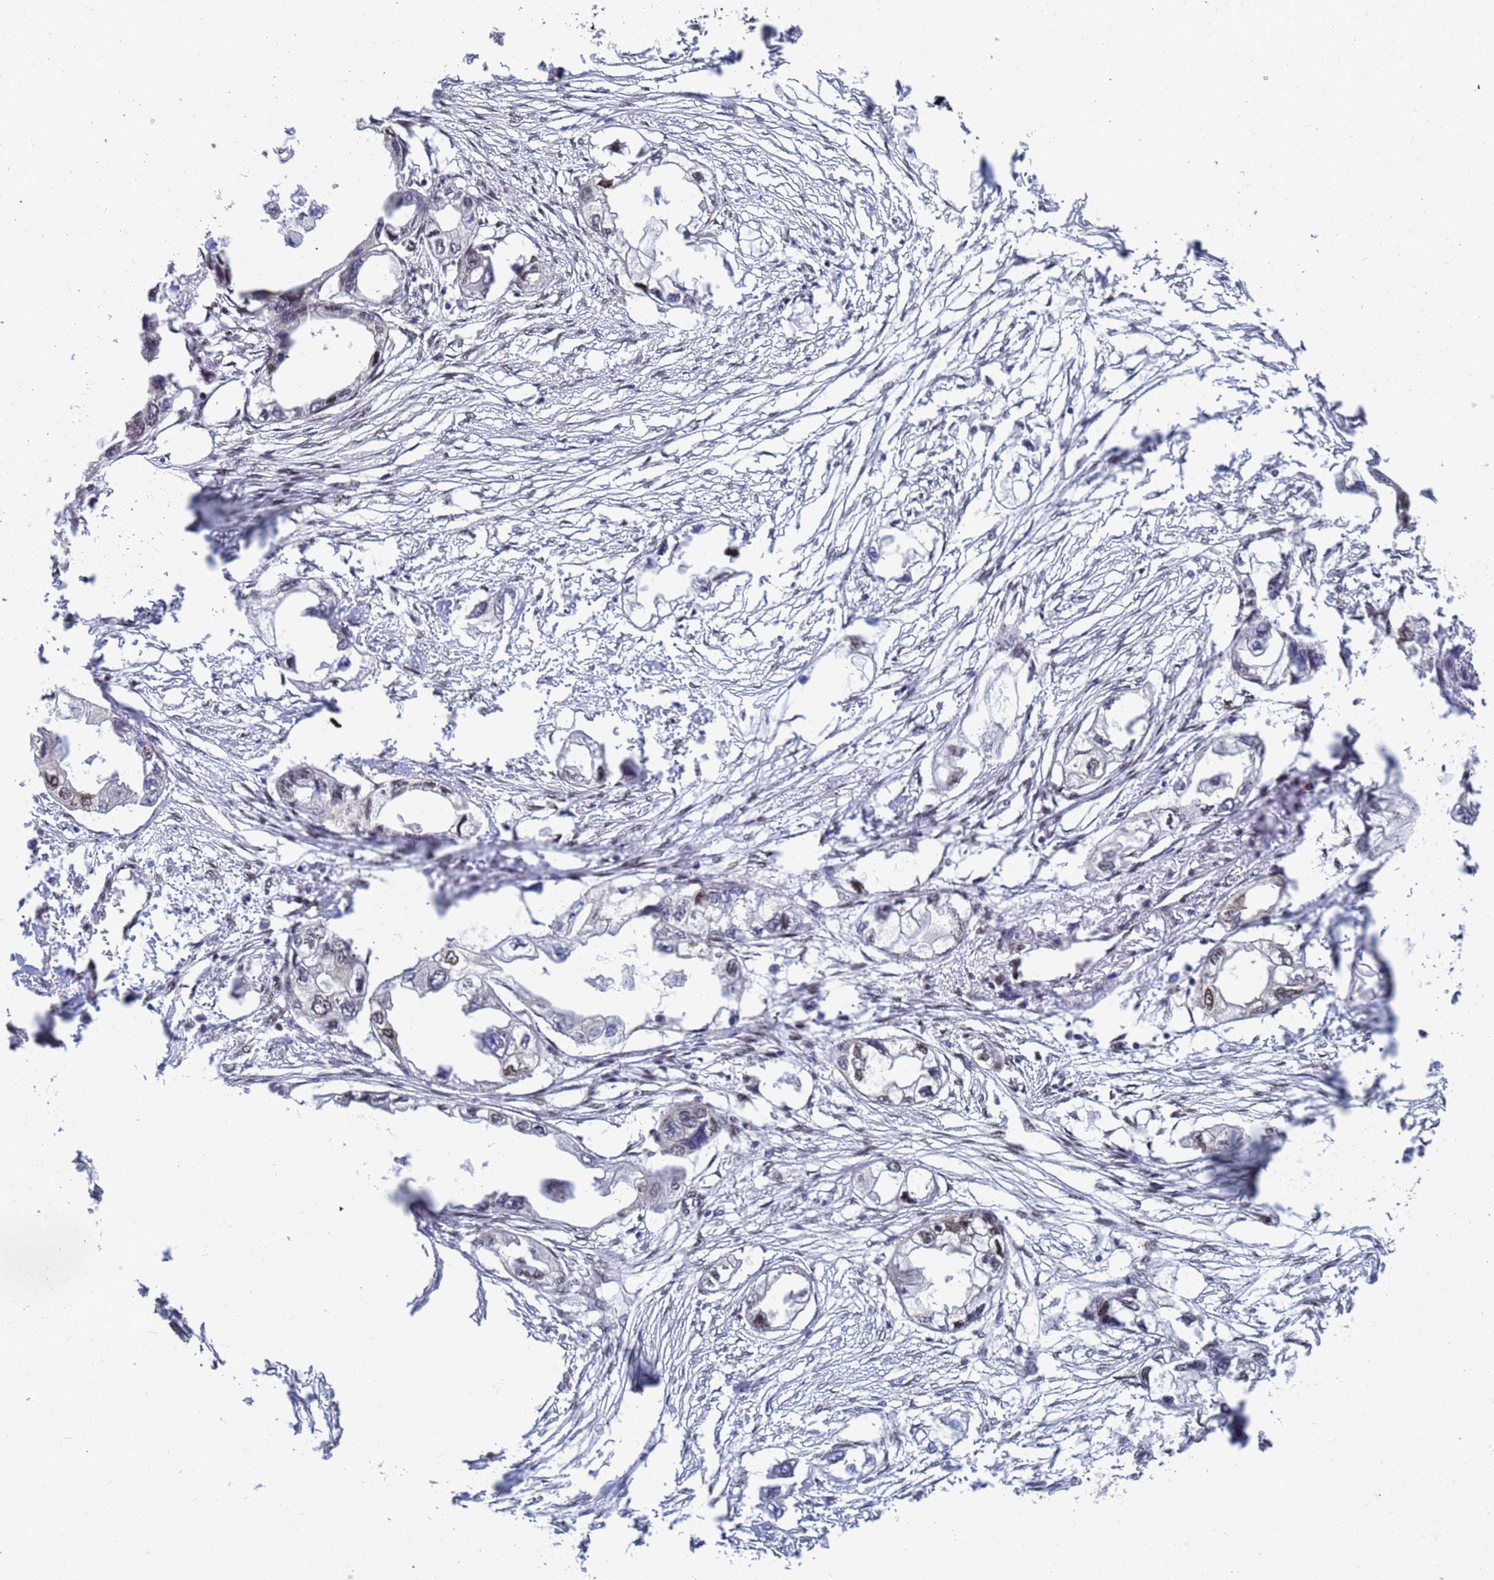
{"staining": {"intensity": "weak", "quantity": "<25%", "location": "nuclear"}, "tissue": "endometrial cancer", "cell_type": "Tumor cells", "image_type": "cancer", "snomed": [{"axis": "morphology", "description": "Adenocarcinoma, NOS"}, {"axis": "morphology", "description": "Adenocarcinoma, metastatic, NOS"}, {"axis": "topography", "description": "Adipose tissue"}, {"axis": "topography", "description": "Endometrium"}], "caption": "IHC photomicrograph of metastatic adenocarcinoma (endometrial) stained for a protein (brown), which demonstrates no staining in tumor cells. (DAB immunohistochemistry with hematoxylin counter stain).", "gene": "AP5Z1", "patient": {"sex": "female", "age": 67}}